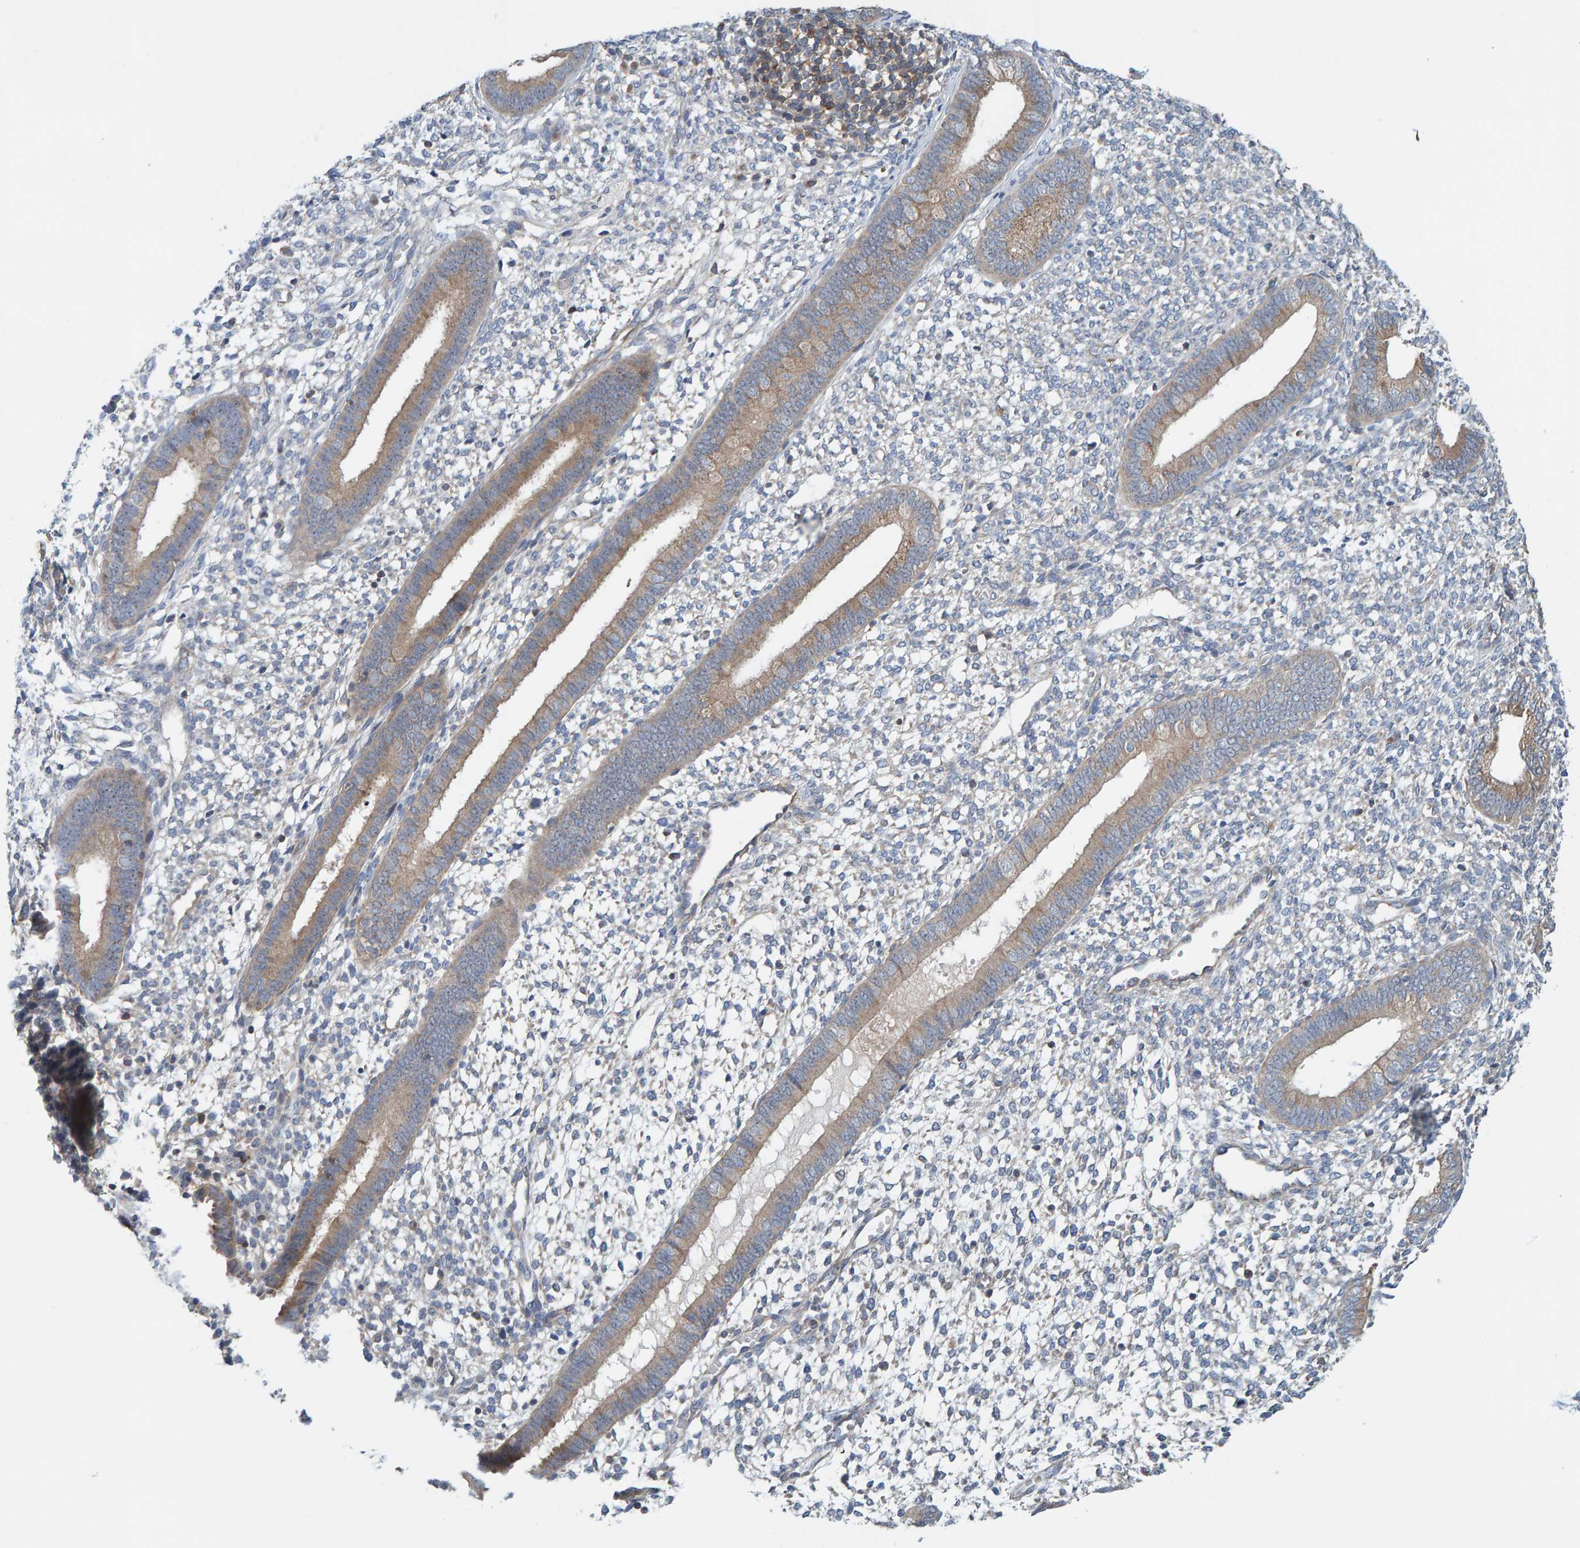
{"staining": {"intensity": "negative", "quantity": "none", "location": "none"}, "tissue": "endometrium", "cell_type": "Cells in endometrial stroma", "image_type": "normal", "snomed": [{"axis": "morphology", "description": "Normal tissue, NOS"}, {"axis": "topography", "description": "Endometrium"}], "caption": "An immunohistochemistry image of unremarkable endometrium is shown. There is no staining in cells in endometrial stroma of endometrium.", "gene": "CCM2", "patient": {"sex": "female", "age": 46}}